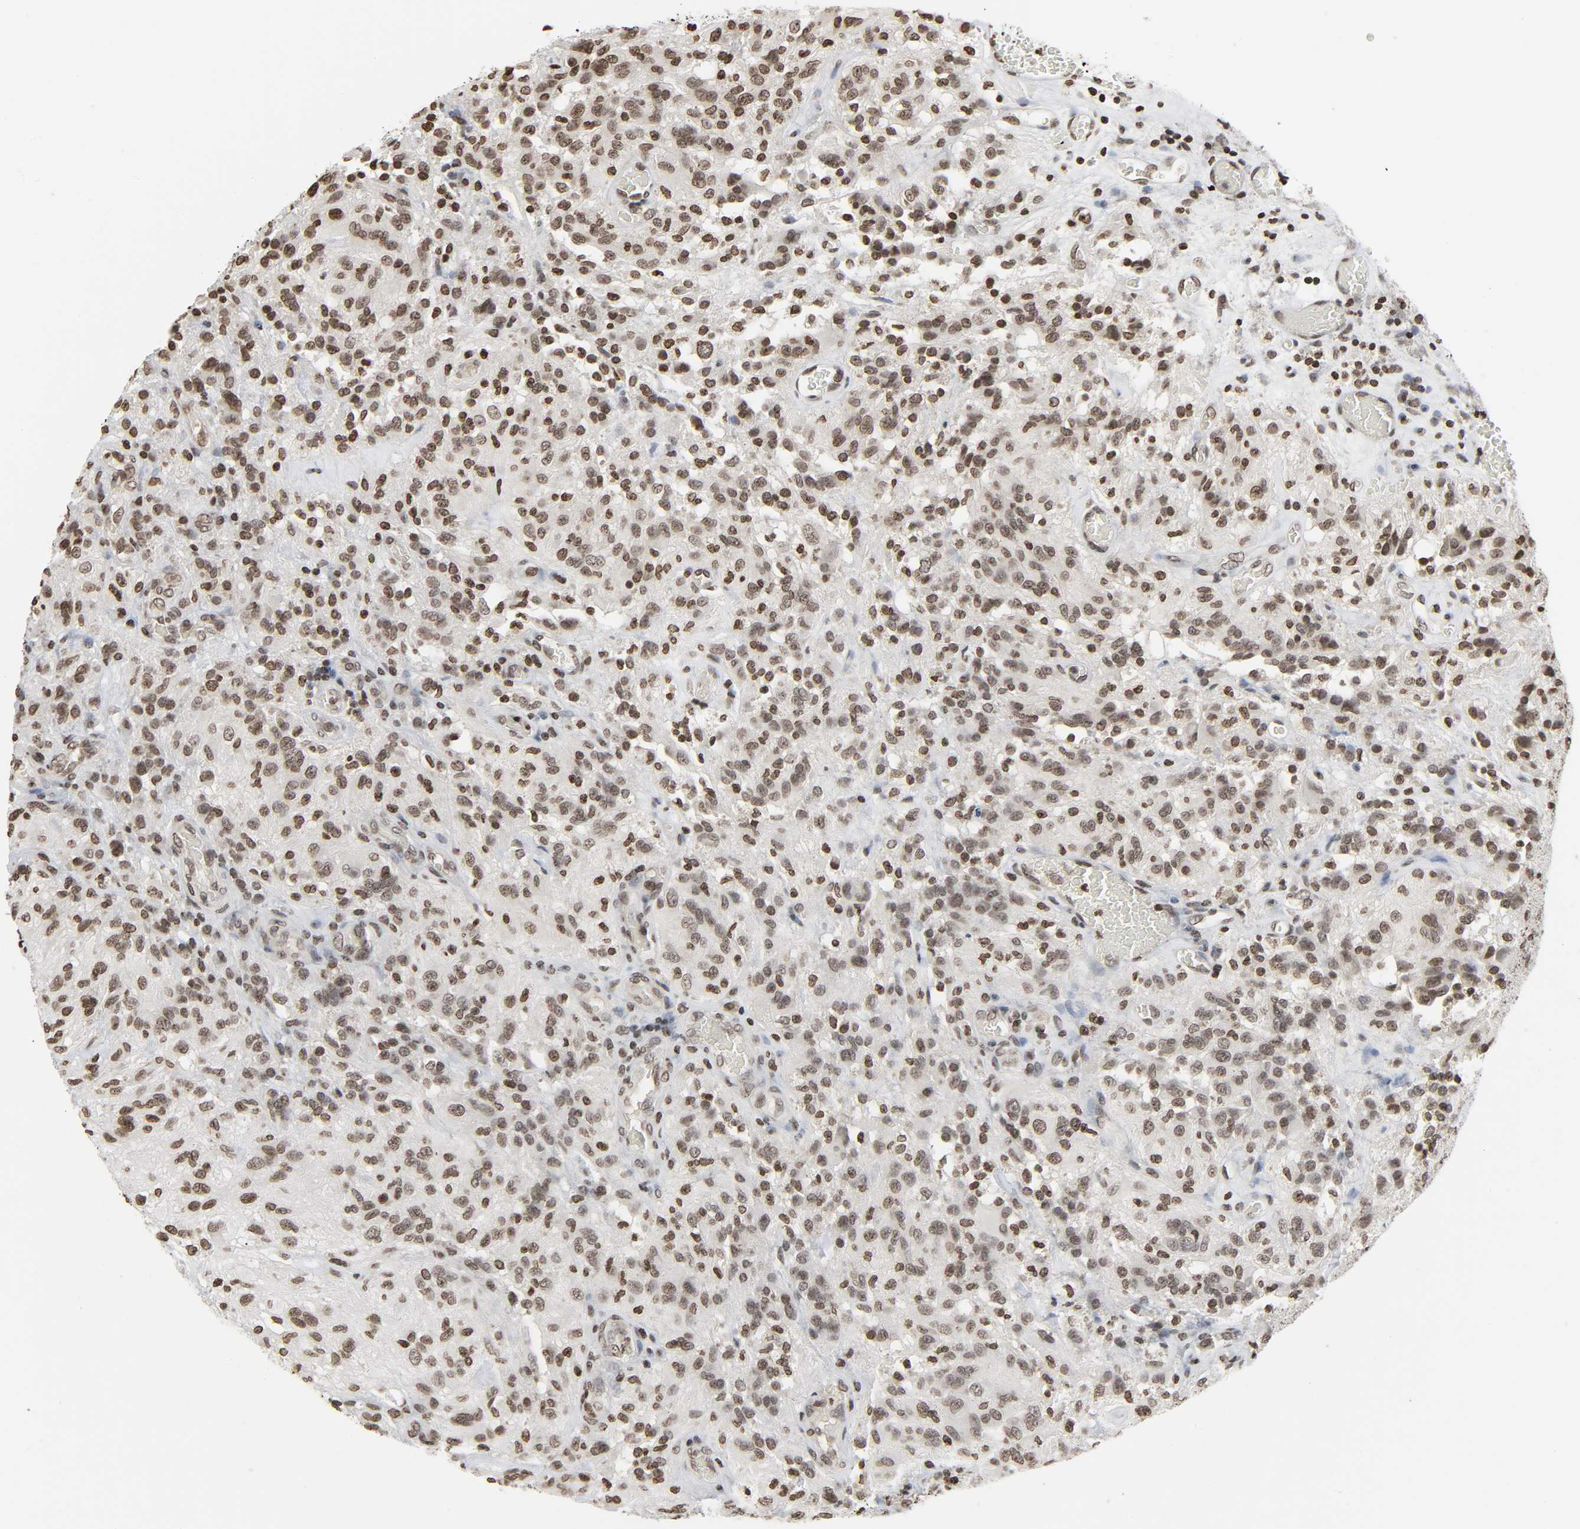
{"staining": {"intensity": "moderate", "quantity": ">75%", "location": "nuclear"}, "tissue": "glioma", "cell_type": "Tumor cells", "image_type": "cancer", "snomed": [{"axis": "morphology", "description": "Normal tissue, NOS"}, {"axis": "morphology", "description": "Glioma, malignant, High grade"}, {"axis": "topography", "description": "Cerebral cortex"}], "caption": "DAB immunohistochemical staining of human malignant glioma (high-grade) shows moderate nuclear protein staining in about >75% of tumor cells. Using DAB (3,3'-diaminobenzidine) (brown) and hematoxylin (blue) stains, captured at high magnification using brightfield microscopy.", "gene": "ELAVL1", "patient": {"sex": "male", "age": 56}}